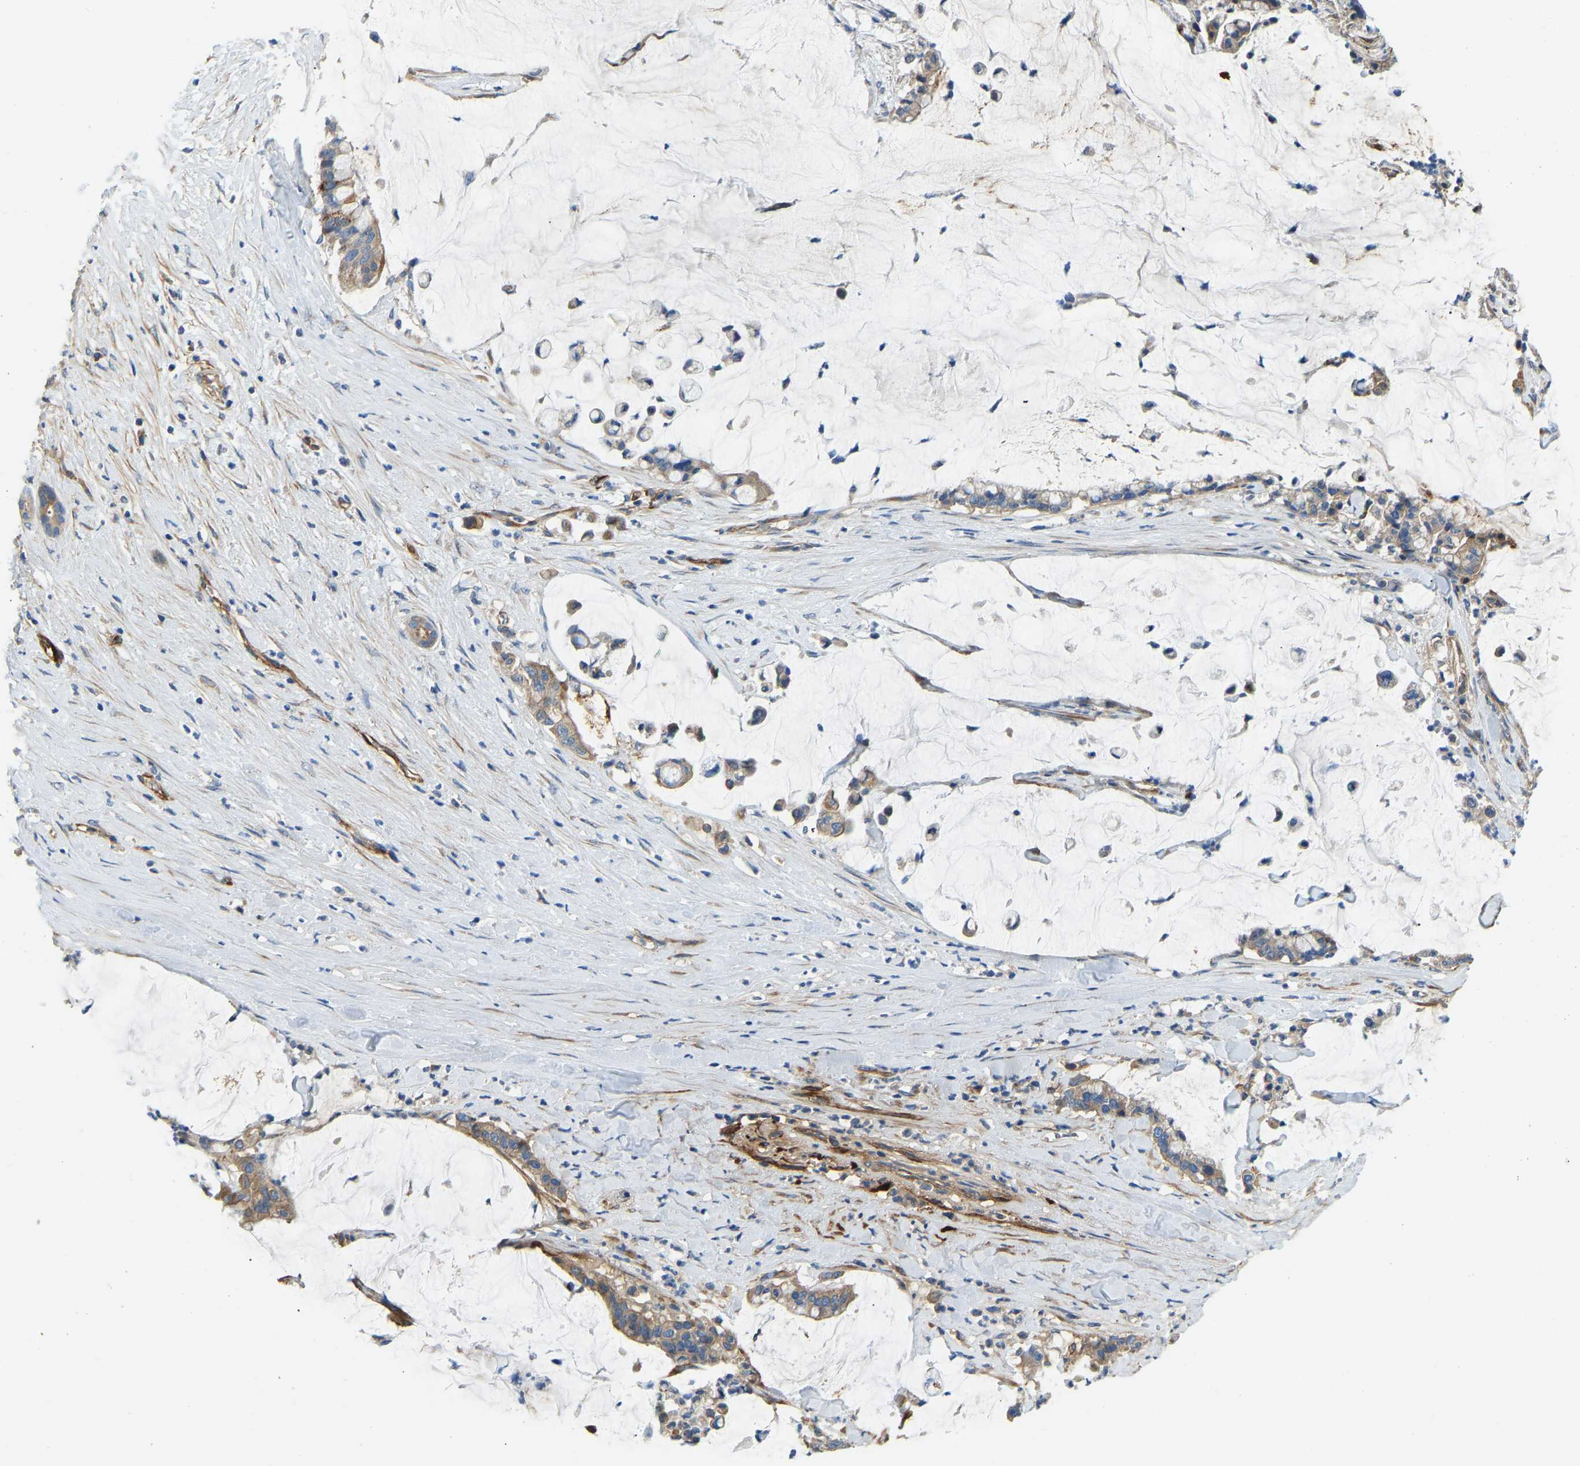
{"staining": {"intensity": "moderate", "quantity": "25%-75%", "location": "cytoplasmic/membranous"}, "tissue": "pancreatic cancer", "cell_type": "Tumor cells", "image_type": "cancer", "snomed": [{"axis": "morphology", "description": "Adenocarcinoma, NOS"}, {"axis": "topography", "description": "Pancreas"}], "caption": "This image exhibits IHC staining of pancreatic cancer, with medium moderate cytoplasmic/membranous positivity in approximately 25%-75% of tumor cells.", "gene": "COL15A1", "patient": {"sex": "male", "age": 41}}